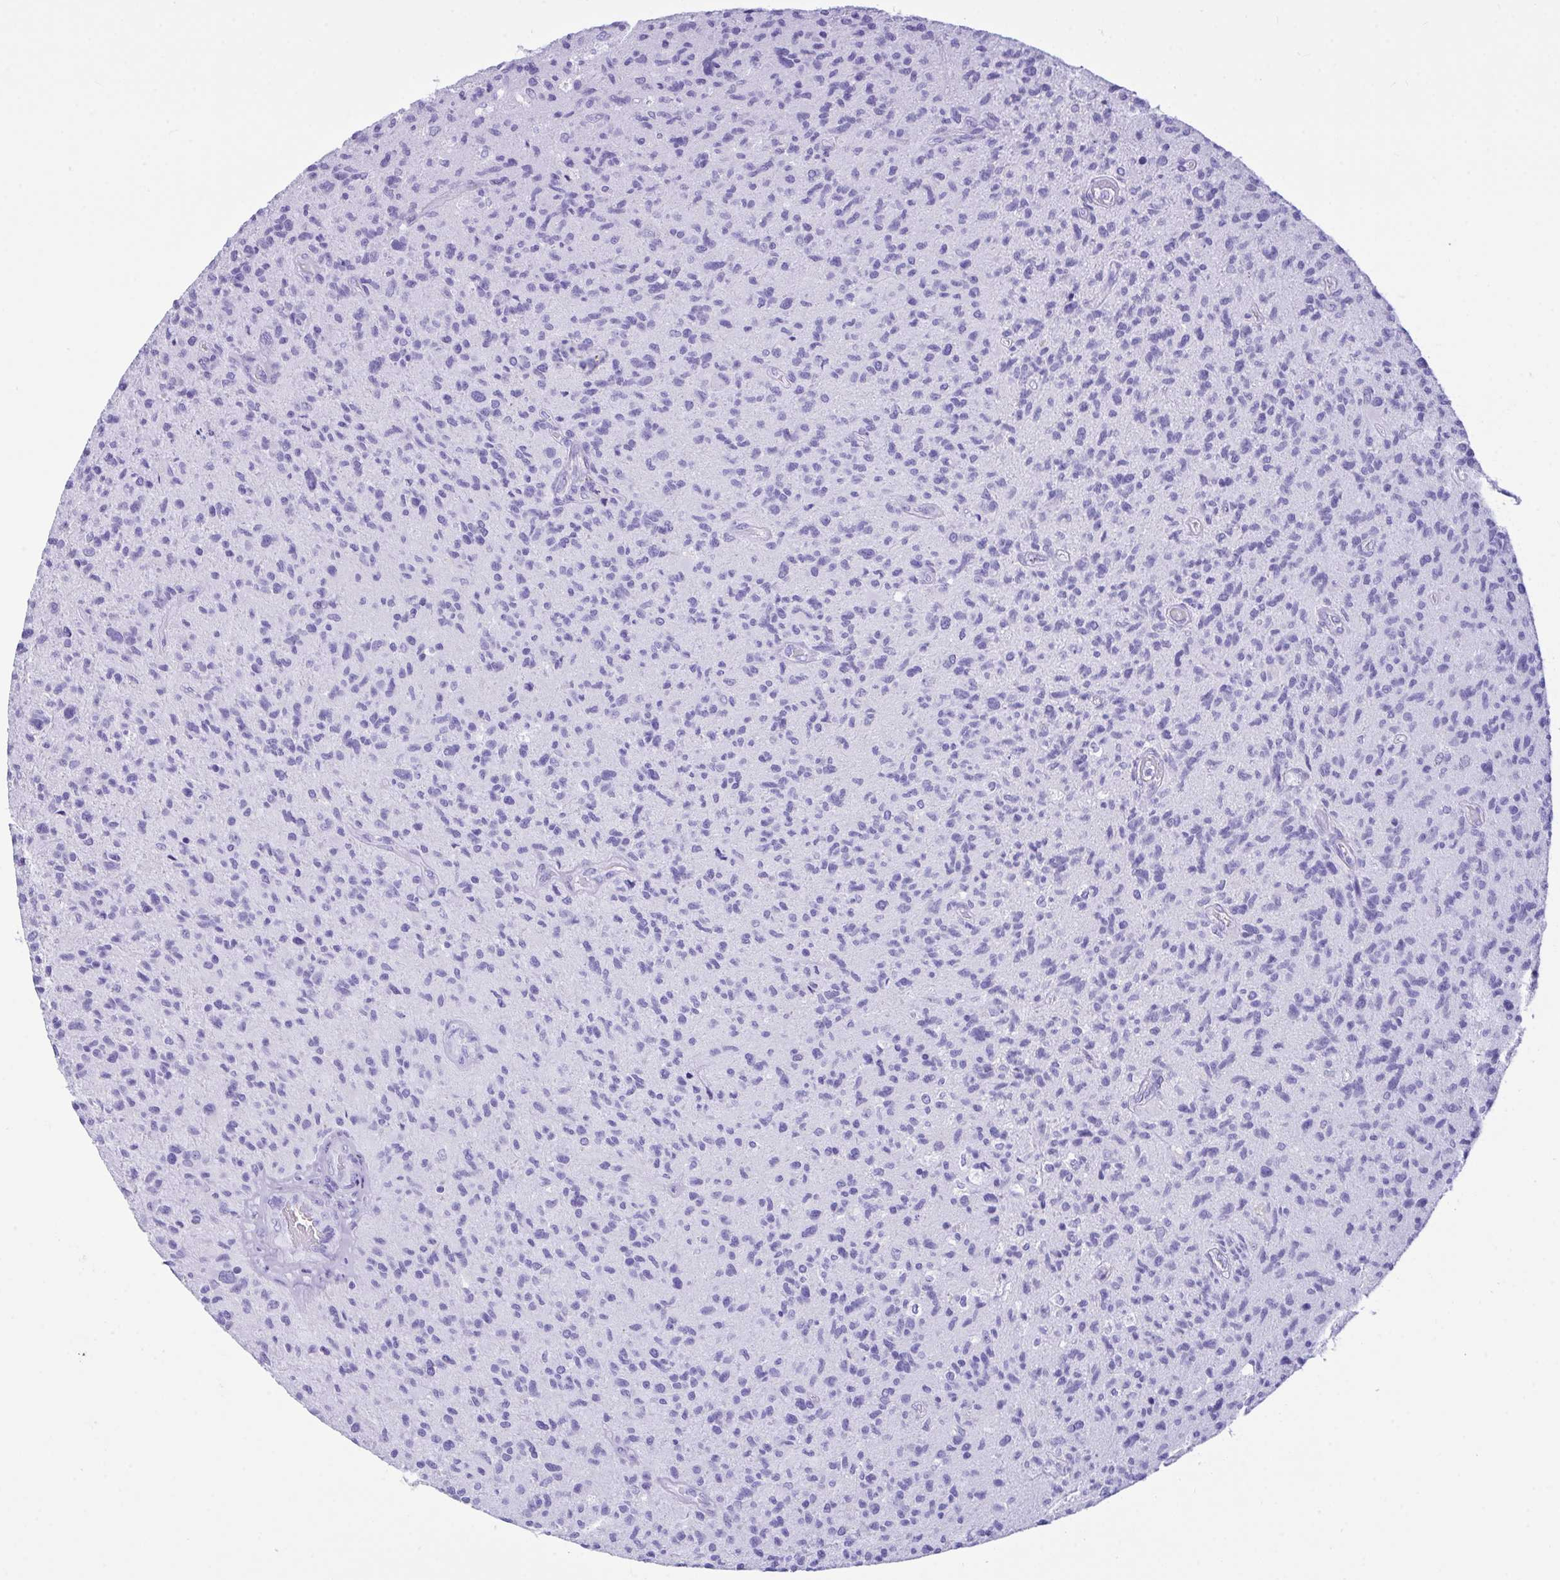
{"staining": {"intensity": "negative", "quantity": "none", "location": "none"}, "tissue": "glioma", "cell_type": "Tumor cells", "image_type": "cancer", "snomed": [{"axis": "morphology", "description": "Glioma, malignant, High grade"}, {"axis": "topography", "description": "Brain"}], "caption": "Protein analysis of high-grade glioma (malignant) shows no significant expression in tumor cells. The staining was performed using DAB (3,3'-diaminobenzidine) to visualize the protein expression in brown, while the nuclei were stained in blue with hematoxylin (Magnification: 20x).", "gene": "BEST4", "patient": {"sex": "female", "age": 70}}